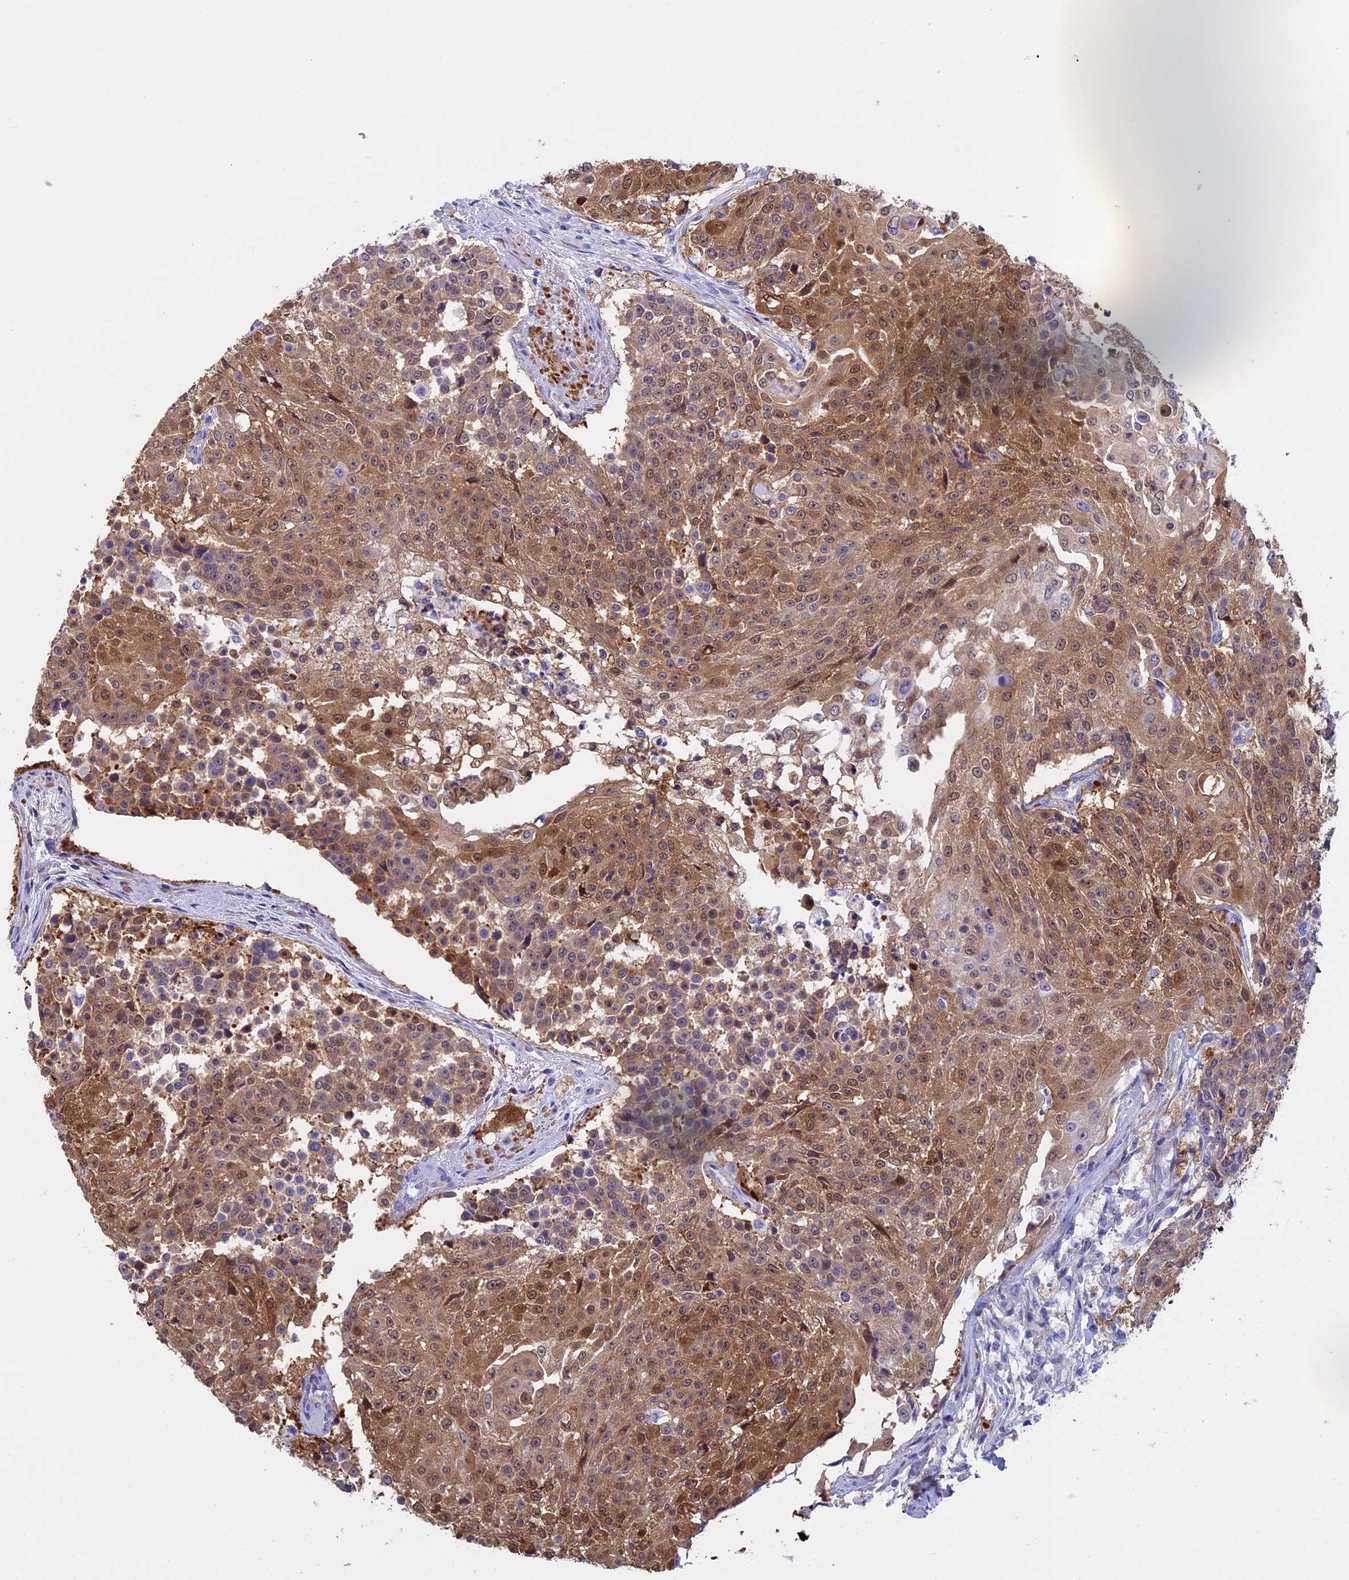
{"staining": {"intensity": "moderate", "quantity": ">75%", "location": "cytoplasmic/membranous,nuclear"}, "tissue": "urothelial cancer", "cell_type": "Tumor cells", "image_type": "cancer", "snomed": [{"axis": "morphology", "description": "Urothelial carcinoma, High grade"}, {"axis": "topography", "description": "Urinary bladder"}], "caption": "High-grade urothelial carcinoma stained with a brown dye displays moderate cytoplasmic/membranous and nuclear positive positivity in approximately >75% of tumor cells.", "gene": "ADH7", "patient": {"sex": "female", "age": 63}}